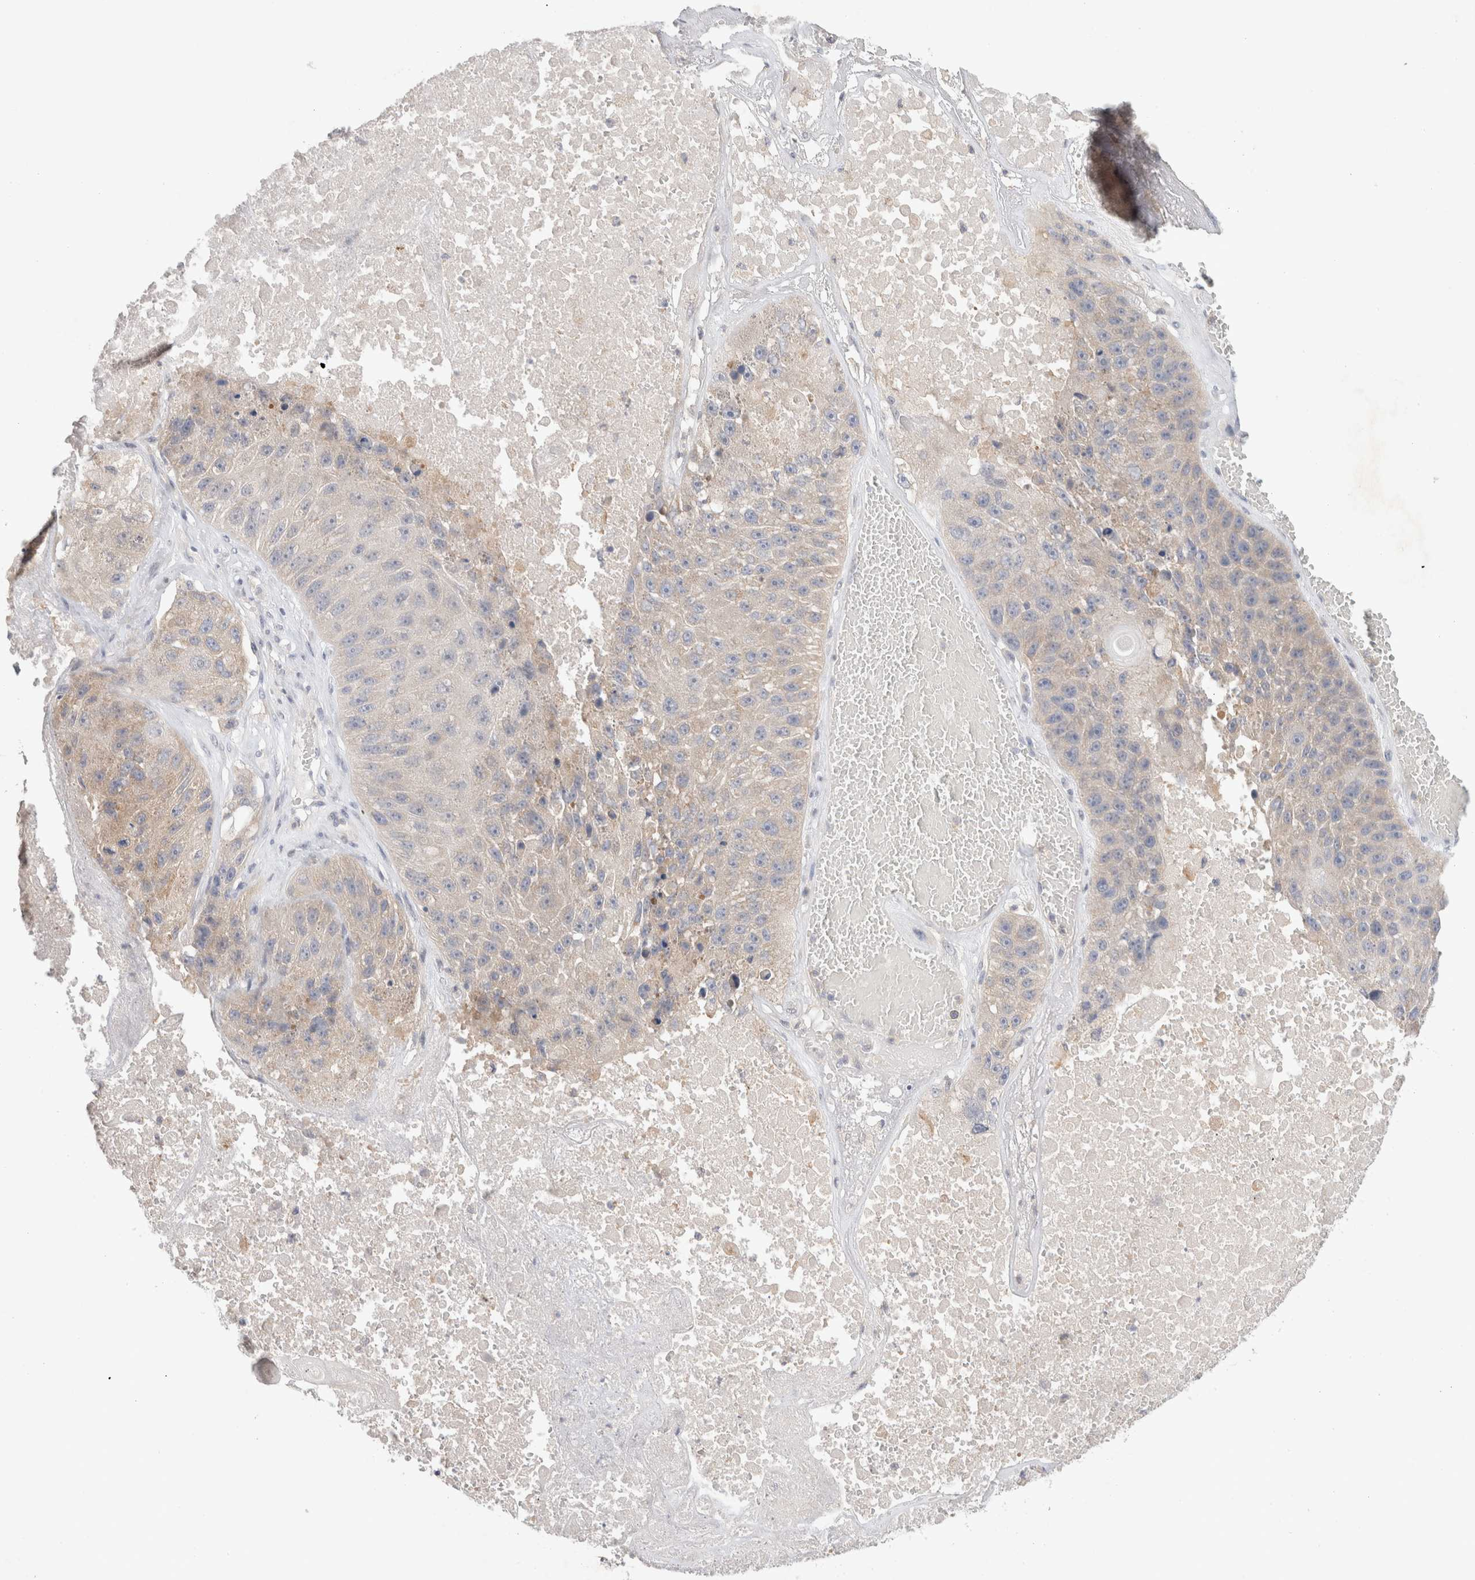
{"staining": {"intensity": "weak", "quantity": "<25%", "location": "cytoplasmic/membranous"}, "tissue": "lung cancer", "cell_type": "Tumor cells", "image_type": "cancer", "snomed": [{"axis": "morphology", "description": "Squamous cell carcinoma, NOS"}, {"axis": "topography", "description": "Lung"}], "caption": "A high-resolution photomicrograph shows IHC staining of squamous cell carcinoma (lung), which displays no significant positivity in tumor cells.", "gene": "MPP2", "patient": {"sex": "male", "age": 61}}